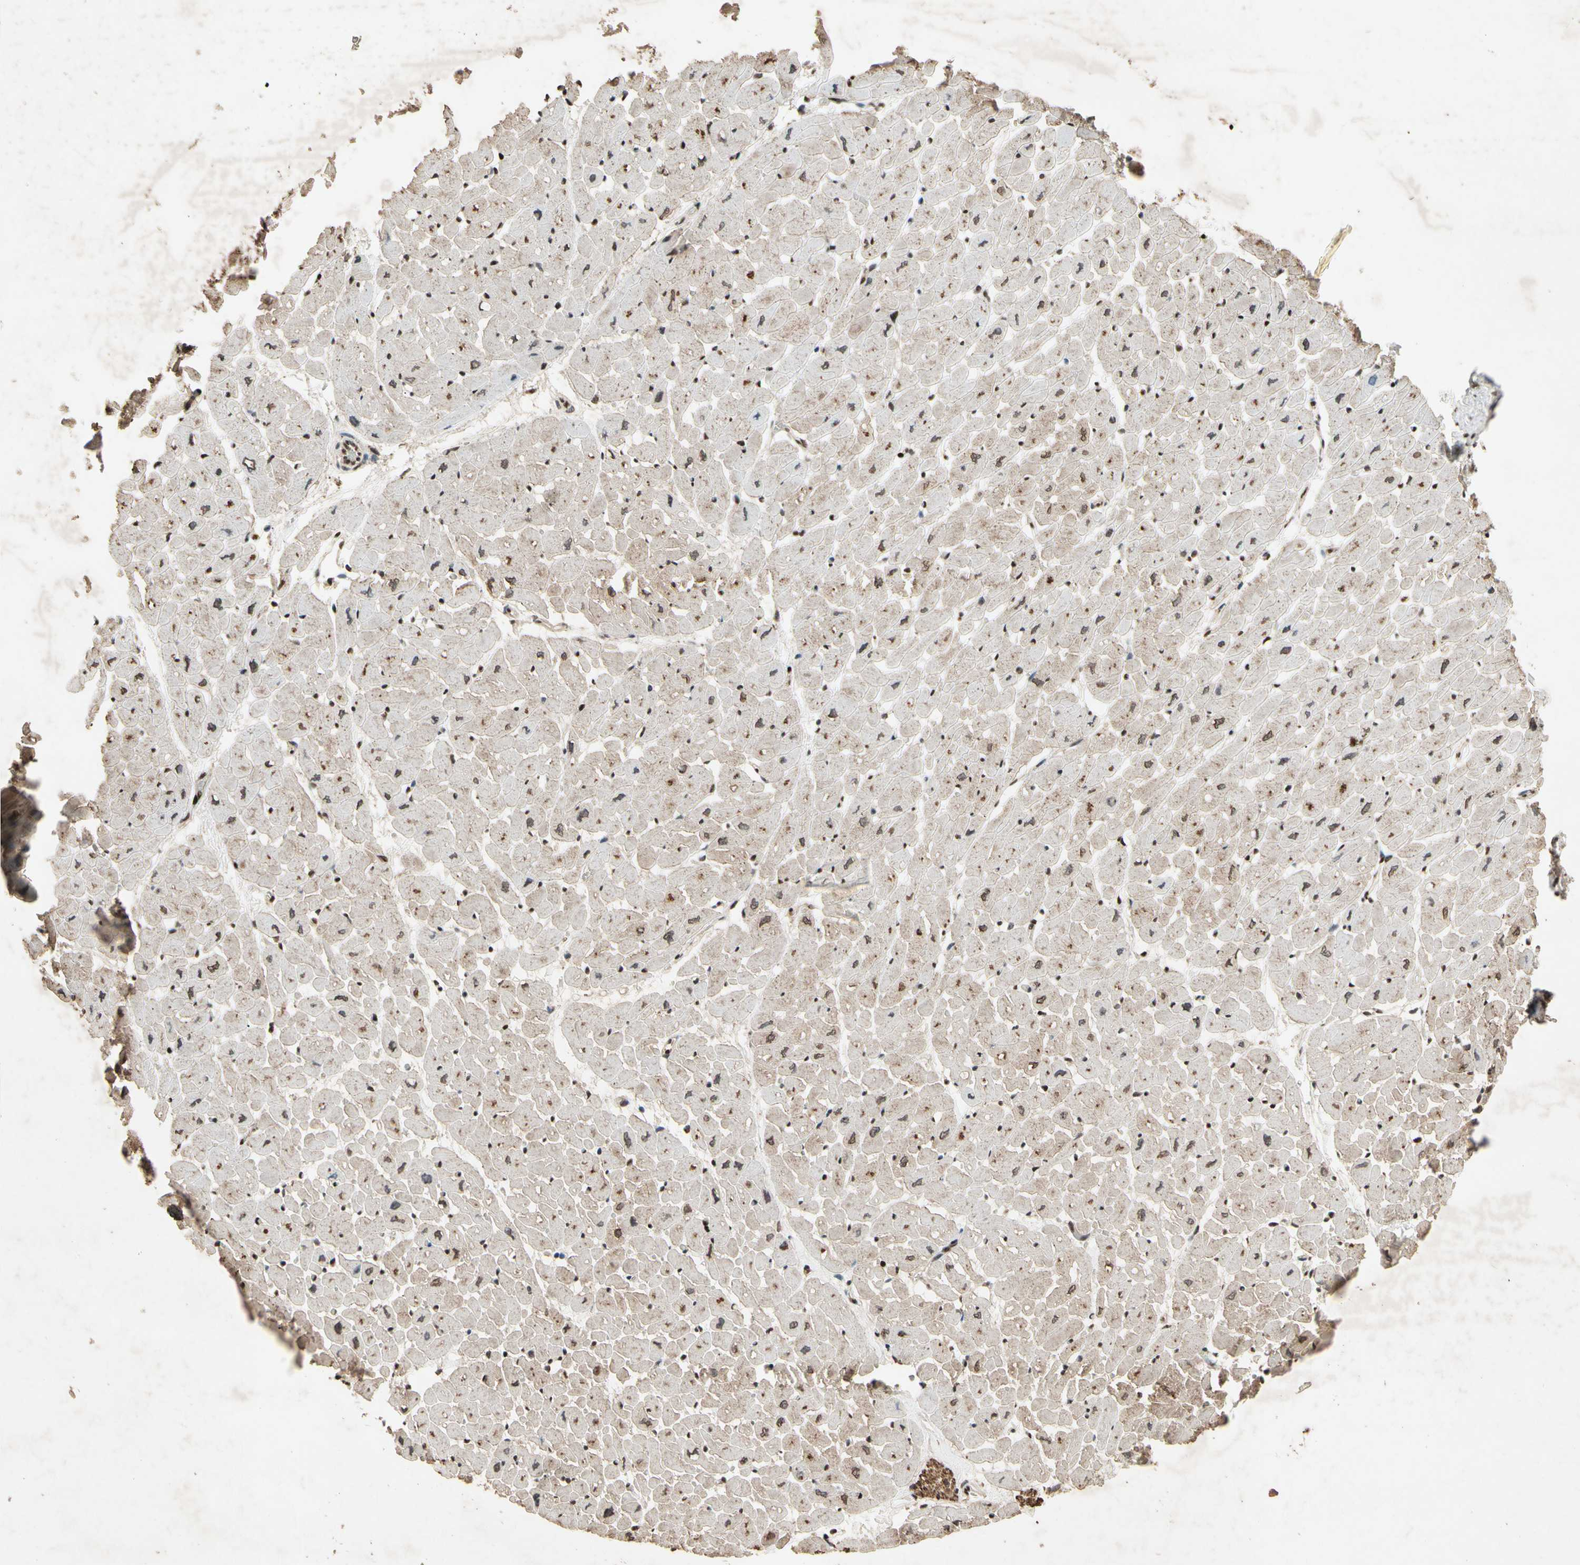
{"staining": {"intensity": "moderate", "quantity": "25%-75%", "location": "cytoplasmic/membranous,nuclear"}, "tissue": "heart muscle", "cell_type": "Cardiomyocytes", "image_type": "normal", "snomed": [{"axis": "morphology", "description": "Normal tissue, NOS"}, {"axis": "topography", "description": "Heart"}], "caption": "IHC micrograph of unremarkable human heart muscle stained for a protein (brown), which reveals medium levels of moderate cytoplasmic/membranous,nuclear positivity in about 25%-75% of cardiomyocytes.", "gene": "TBX2", "patient": {"sex": "male", "age": 45}}